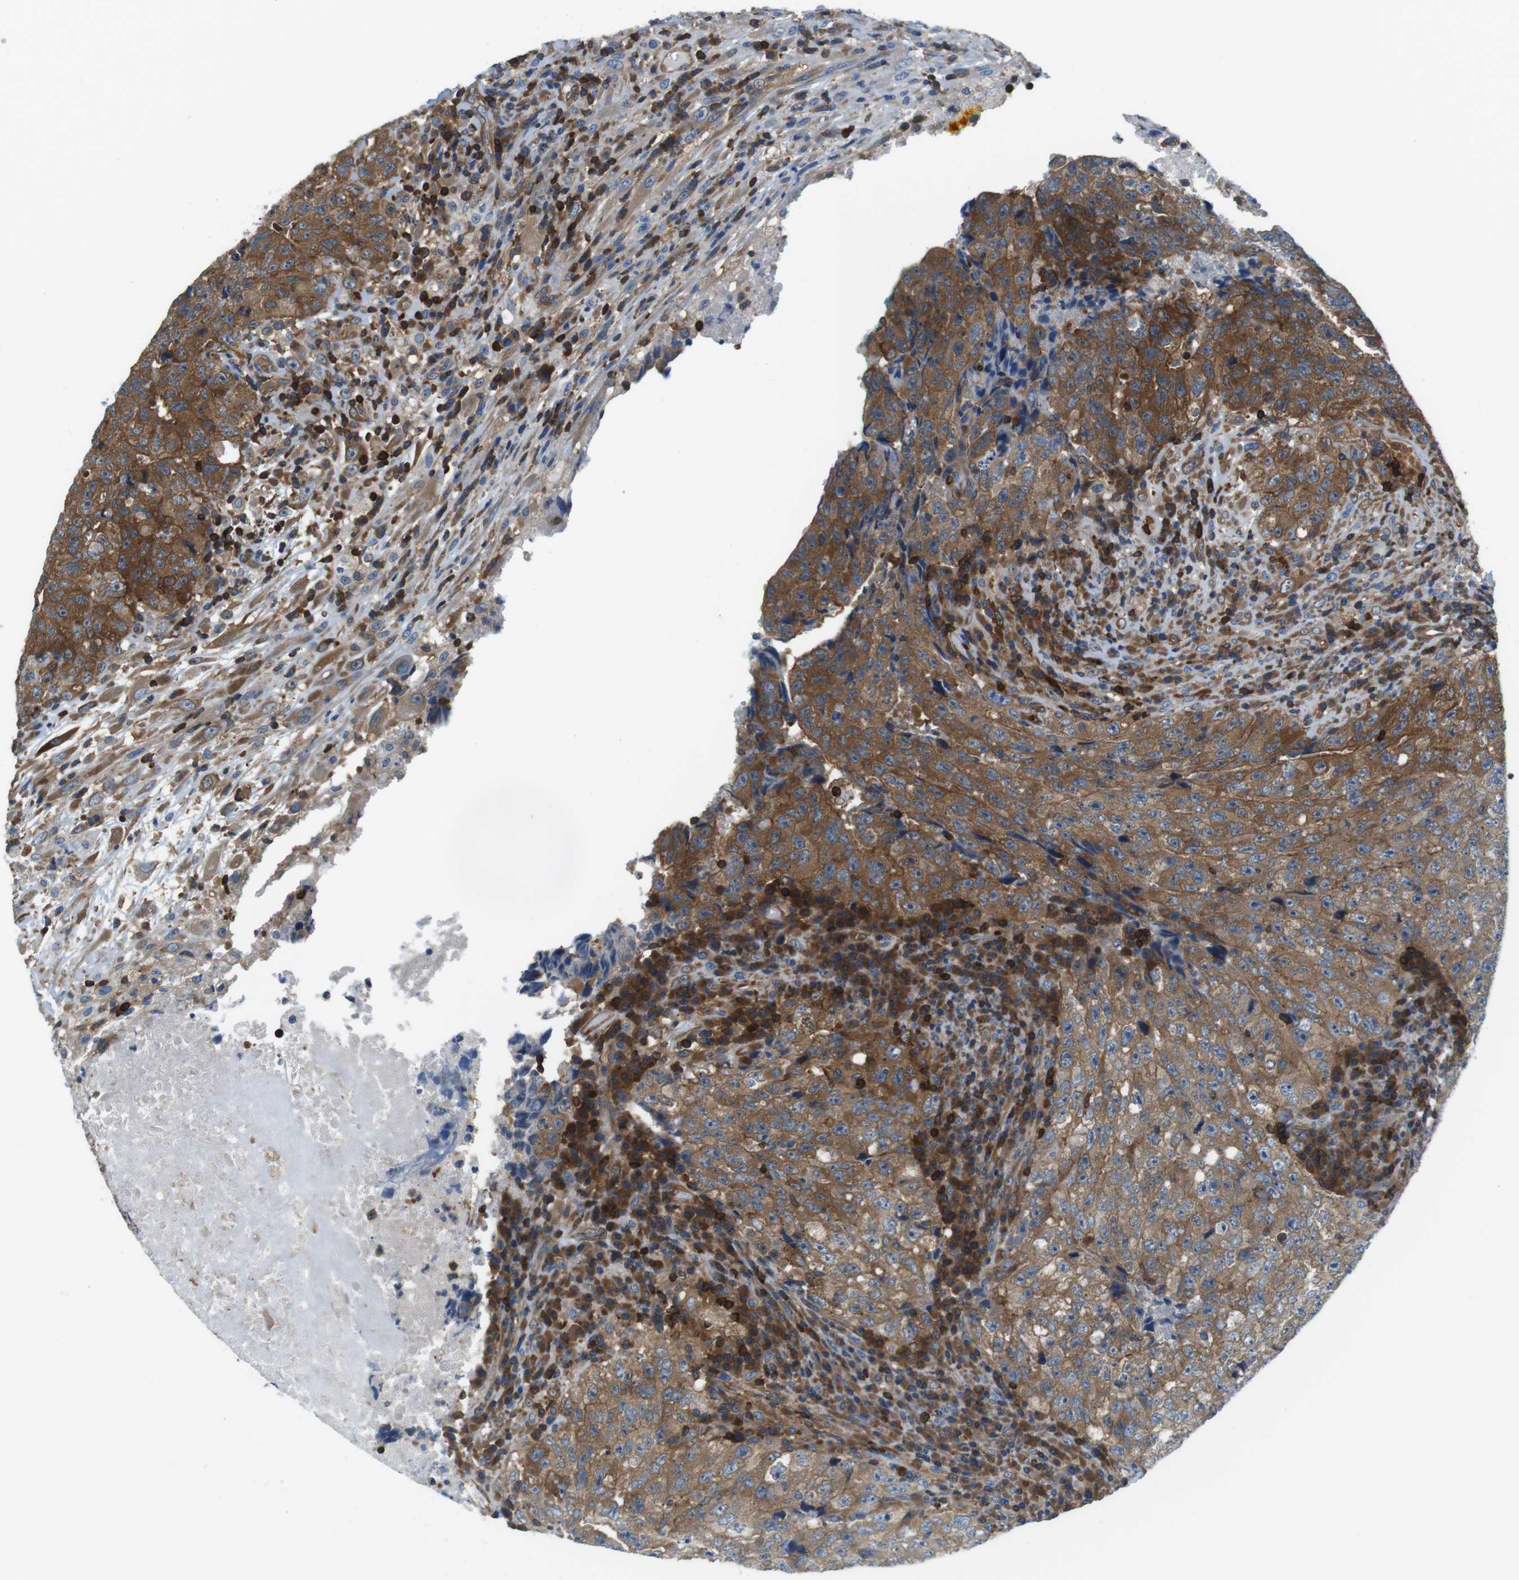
{"staining": {"intensity": "moderate", "quantity": ">75%", "location": "cytoplasmic/membranous"}, "tissue": "testis cancer", "cell_type": "Tumor cells", "image_type": "cancer", "snomed": [{"axis": "morphology", "description": "Necrosis, NOS"}, {"axis": "morphology", "description": "Carcinoma, Embryonal, NOS"}, {"axis": "topography", "description": "Testis"}], "caption": "An immunohistochemistry photomicrograph of neoplastic tissue is shown. Protein staining in brown highlights moderate cytoplasmic/membranous positivity in embryonal carcinoma (testis) within tumor cells.", "gene": "TES", "patient": {"sex": "male", "age": 19}}